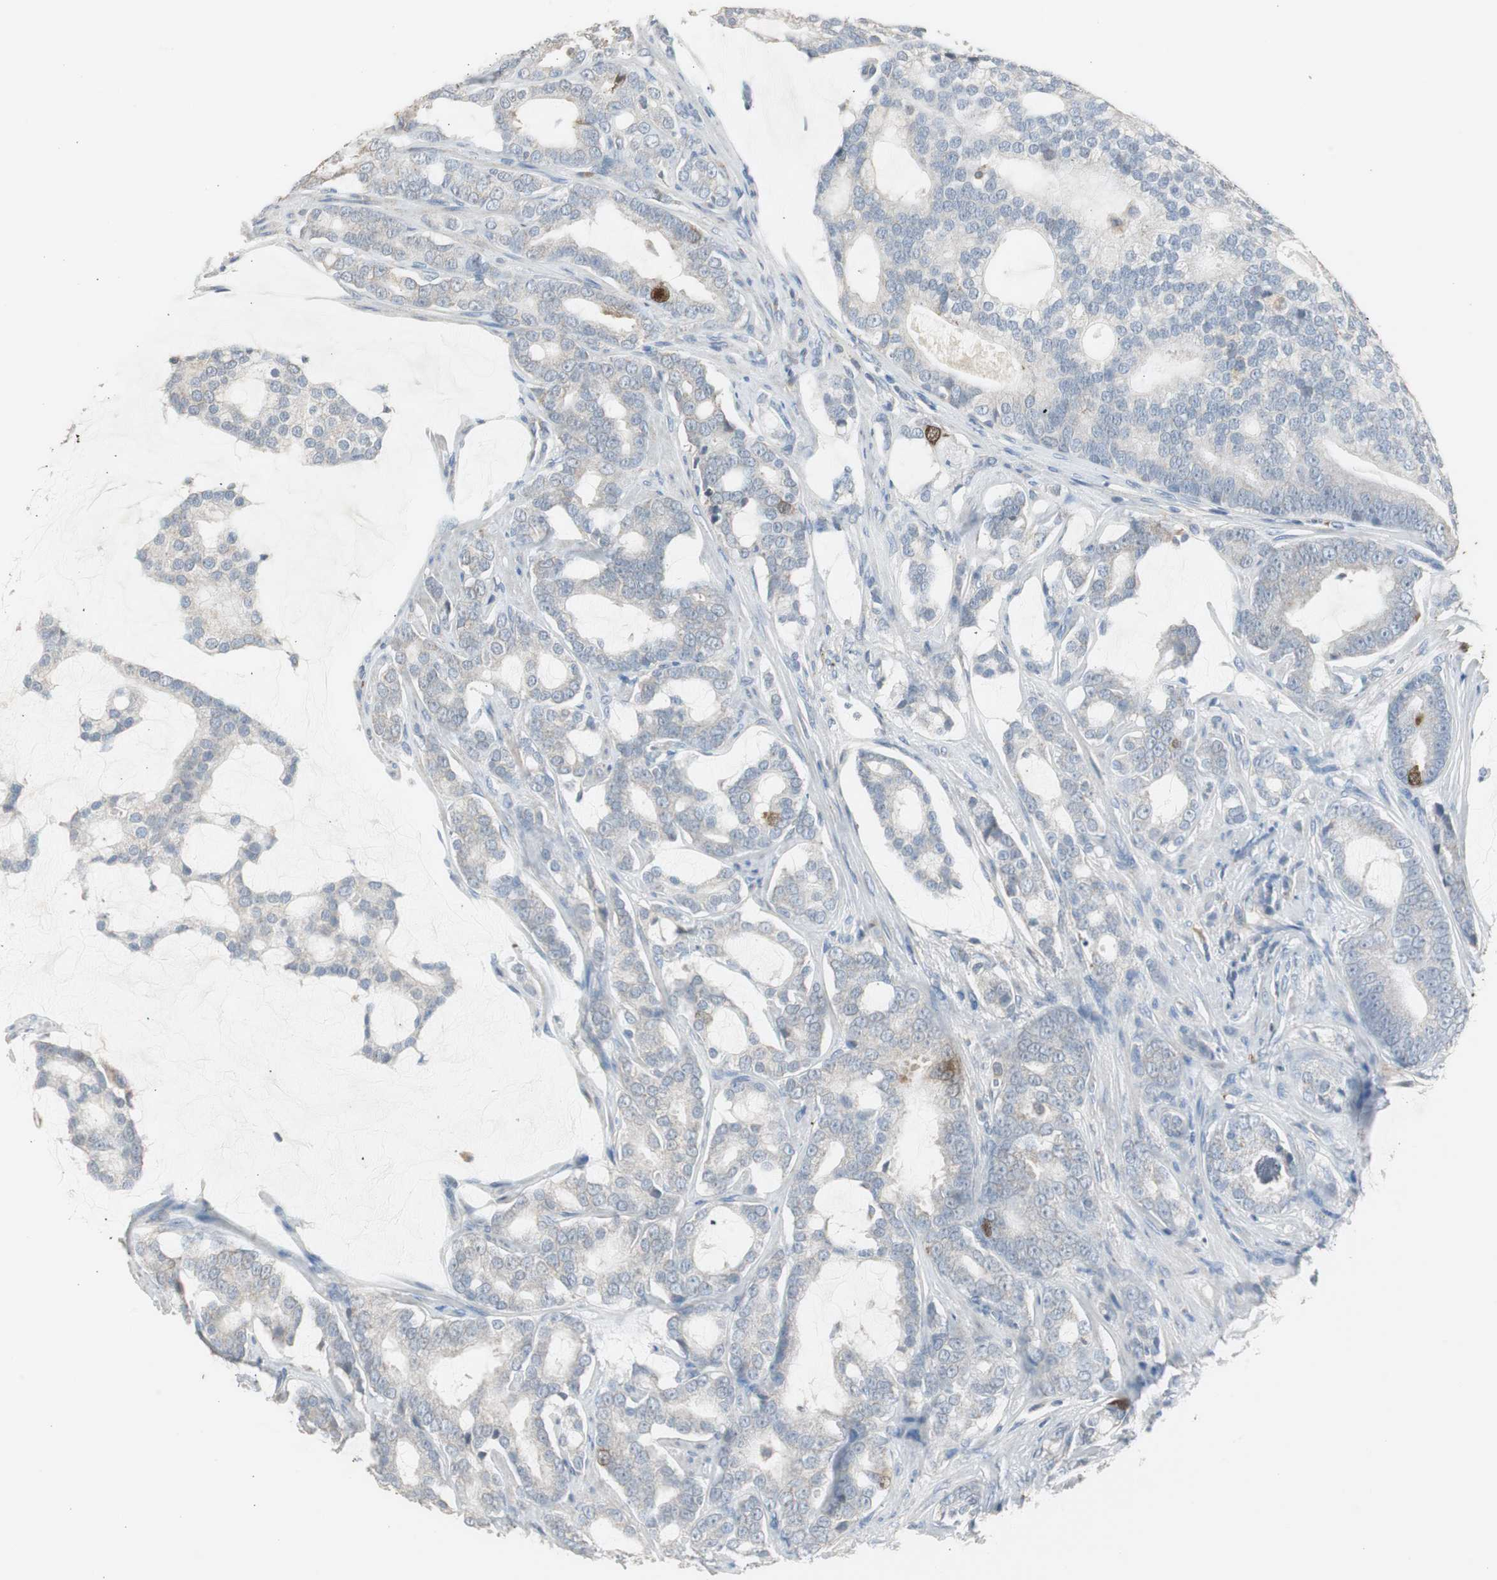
{"staining": {"intensity": "negative", "quantity": "none", "location": "none"}, "tissue": "prostate cancer", "cell_type": "Tumor cells", "image_type": "cancer", "snomed": [{"axis": "morphology", "description": "Adenocarcinoma, Low grade"}, {"axis": "topography", "description": "Prostate"}], "caption": "High power microscopy micrograph of an immunohistochemistry (IHC) image of prostate cancer, revealing no significant positivity in tumor cells. Nuclei are stained in blue.", "gene": "TK1", "patient": {"sex": "male", "age": 58}}